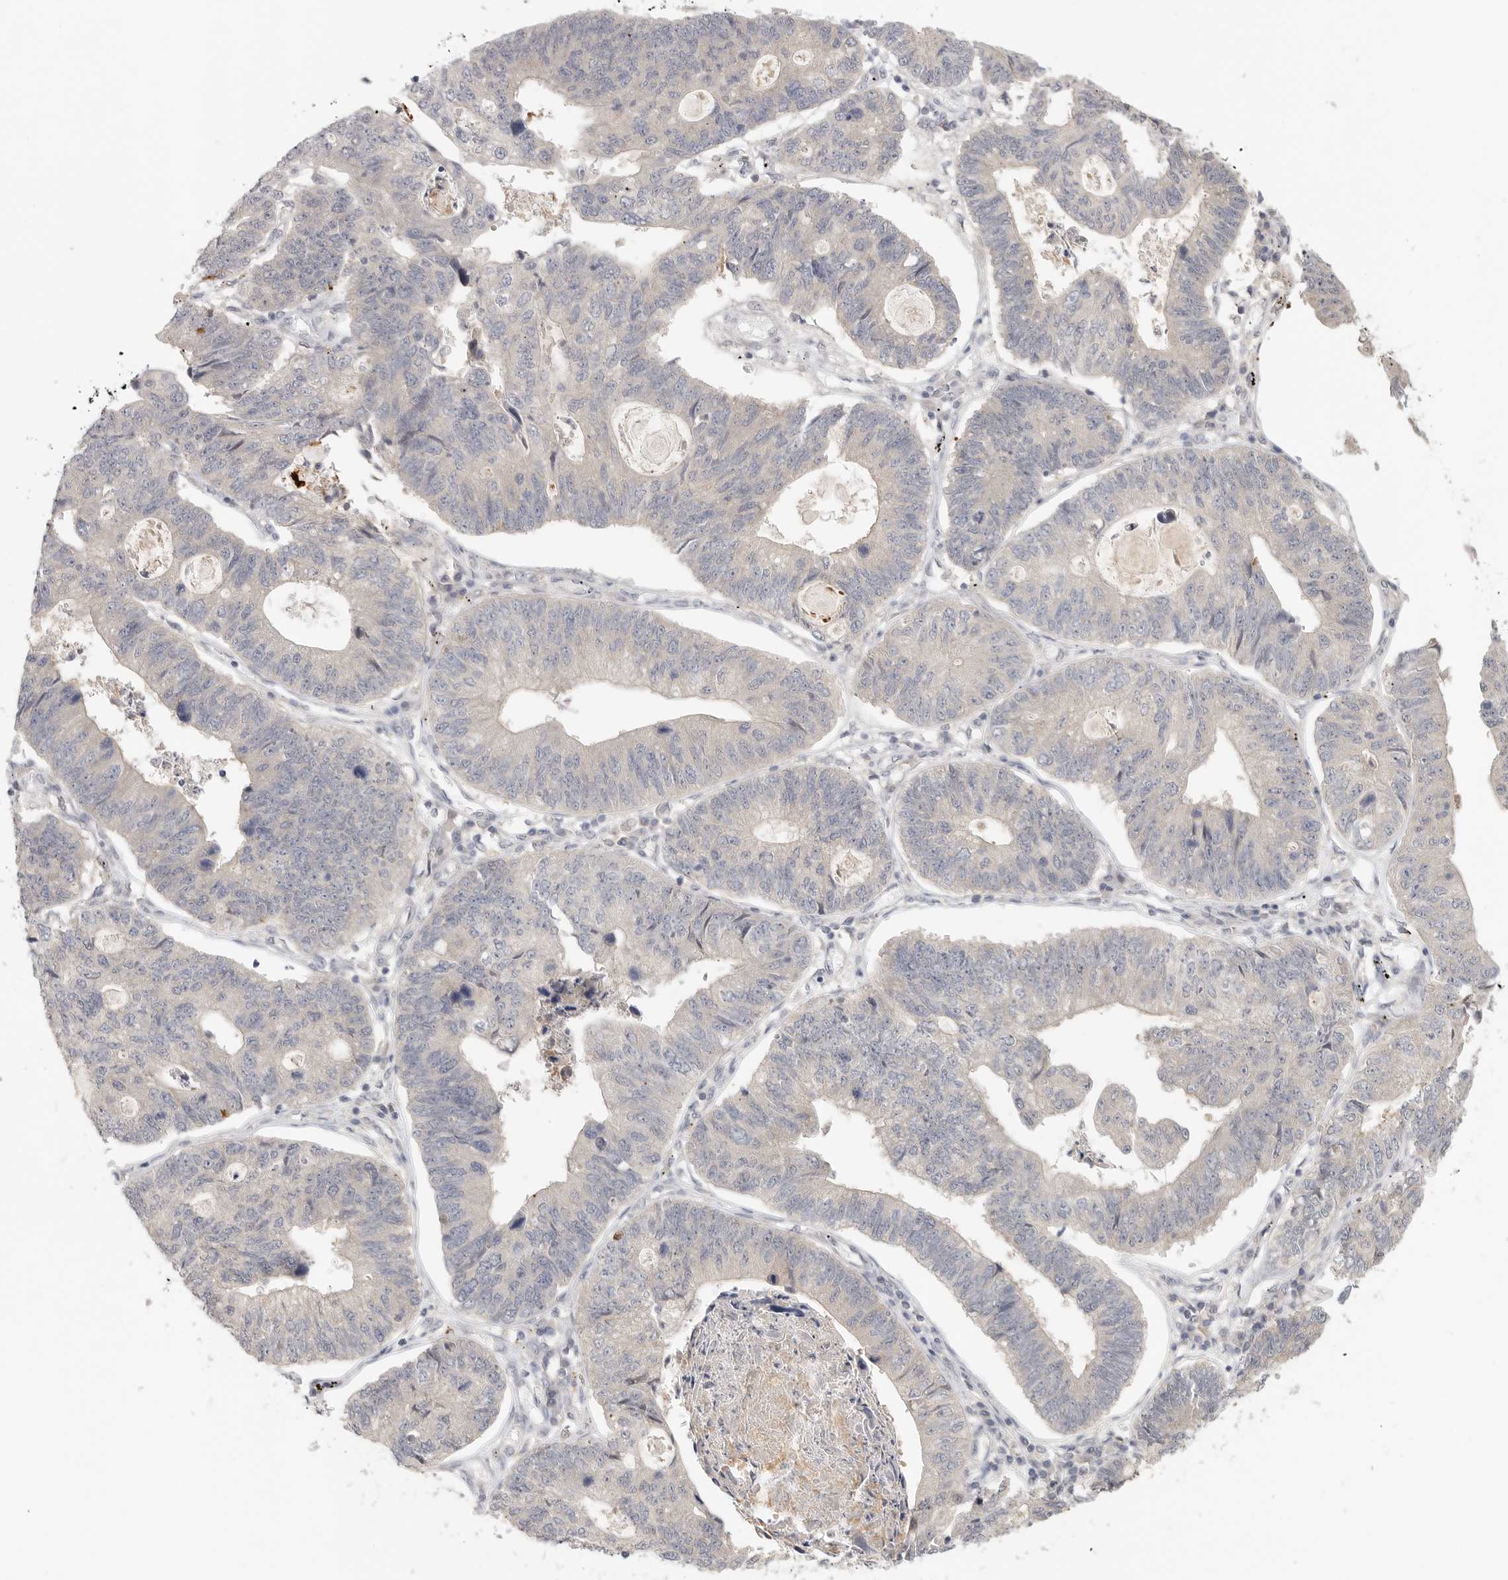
{"staining": {"intensity": "negative", "quantity": "none", "location": "none"}, "tissue": "stomach cancer", "cell_type": "Tumor cells", "image_type": "cancer", "snomed": [{"axis": "morphology", "description": "Adenocarcinoma, NOS"}, {"axis": "topography", "description": "Stomach"}], "caption": "Human stomach cancer stained for a protein using IHC reveals no positivity in tumor cells.", "gene": "HDAC6", "patient": {"sex": "male", "age": 59}}